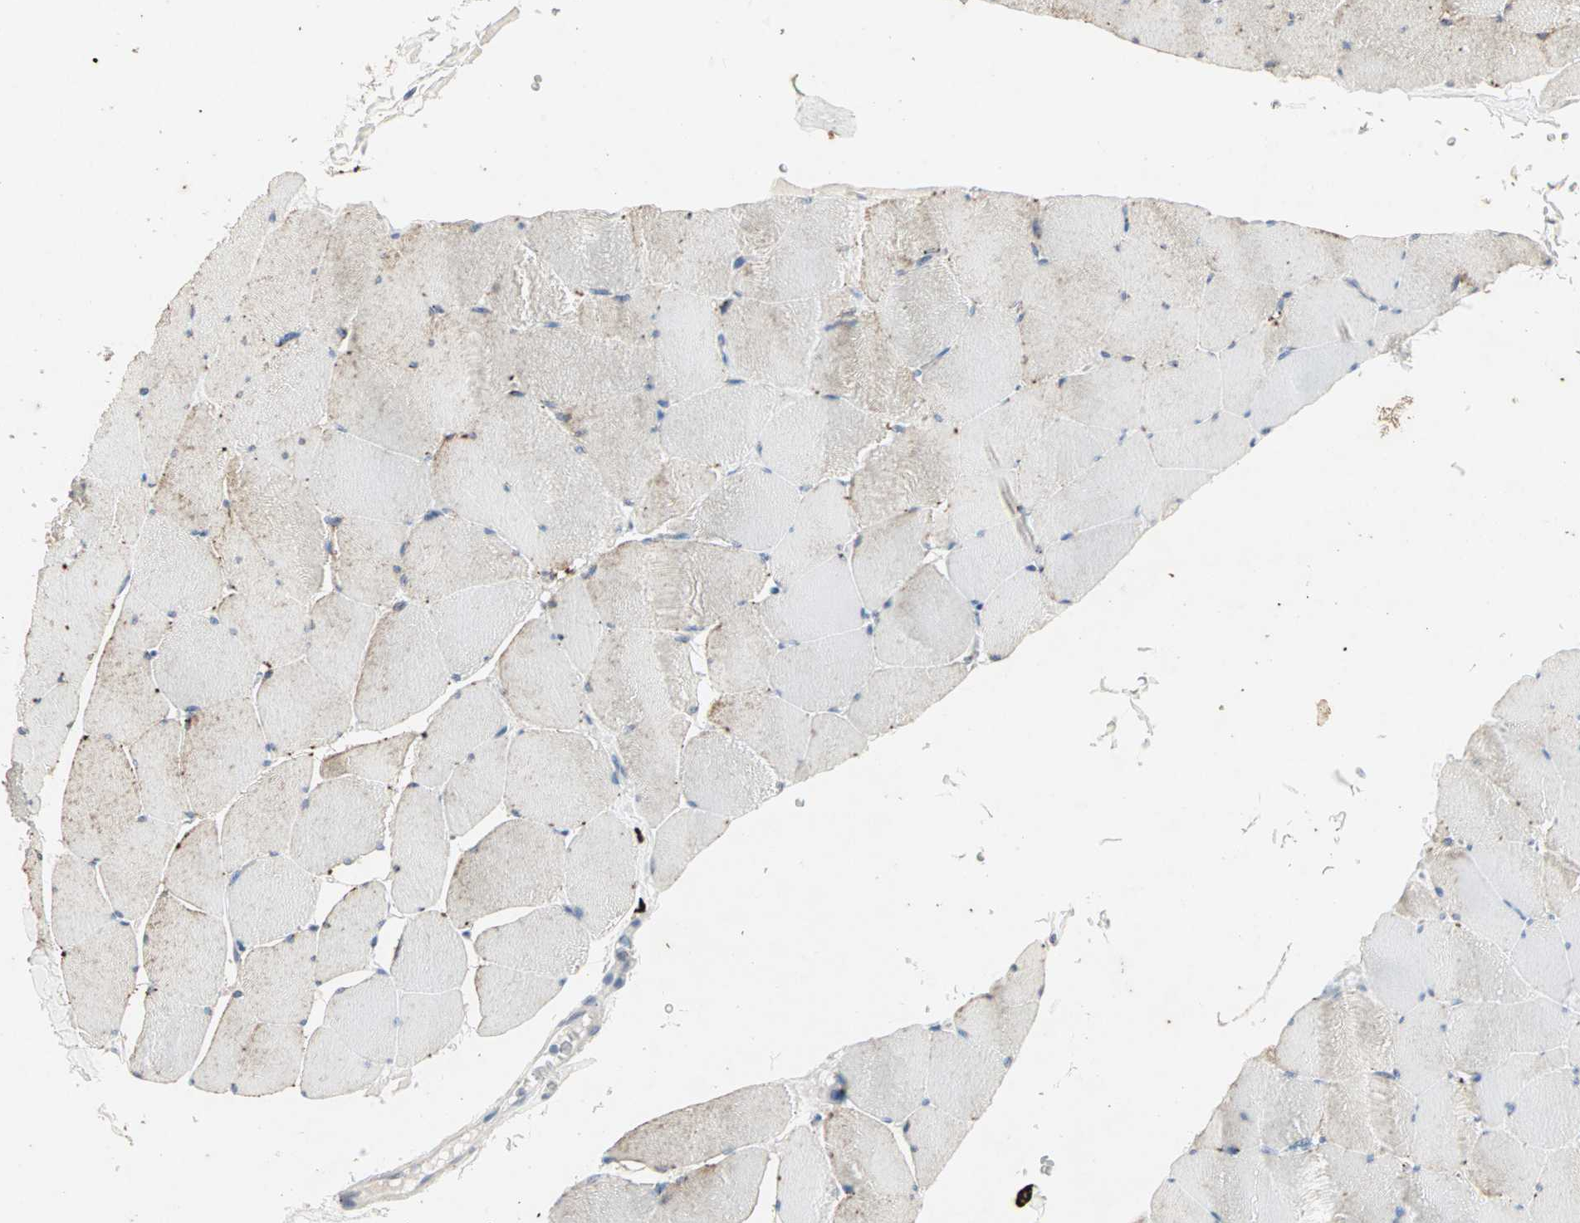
{"staining": {"intensity": "moderate", "quantity": "25%-75%", "location": "cytoplasmic/membranous"}, "tissue": "skeletal muscle", "cell_type": "Myocytes", "image_type": "normal", "snomed": [{"axis": "morphology", "description": "Normal tissue, NOS"}, {"axis": "topography", "description": "Skeletal muscle"}], "caption": "The immunohistochemical stain shows moderate cytoplasmic/membranous expression in myocytes of unremarkable skeletal muscle.", "gene": "CEACAM6", "patient": {"sex": "male", "age": 62}}